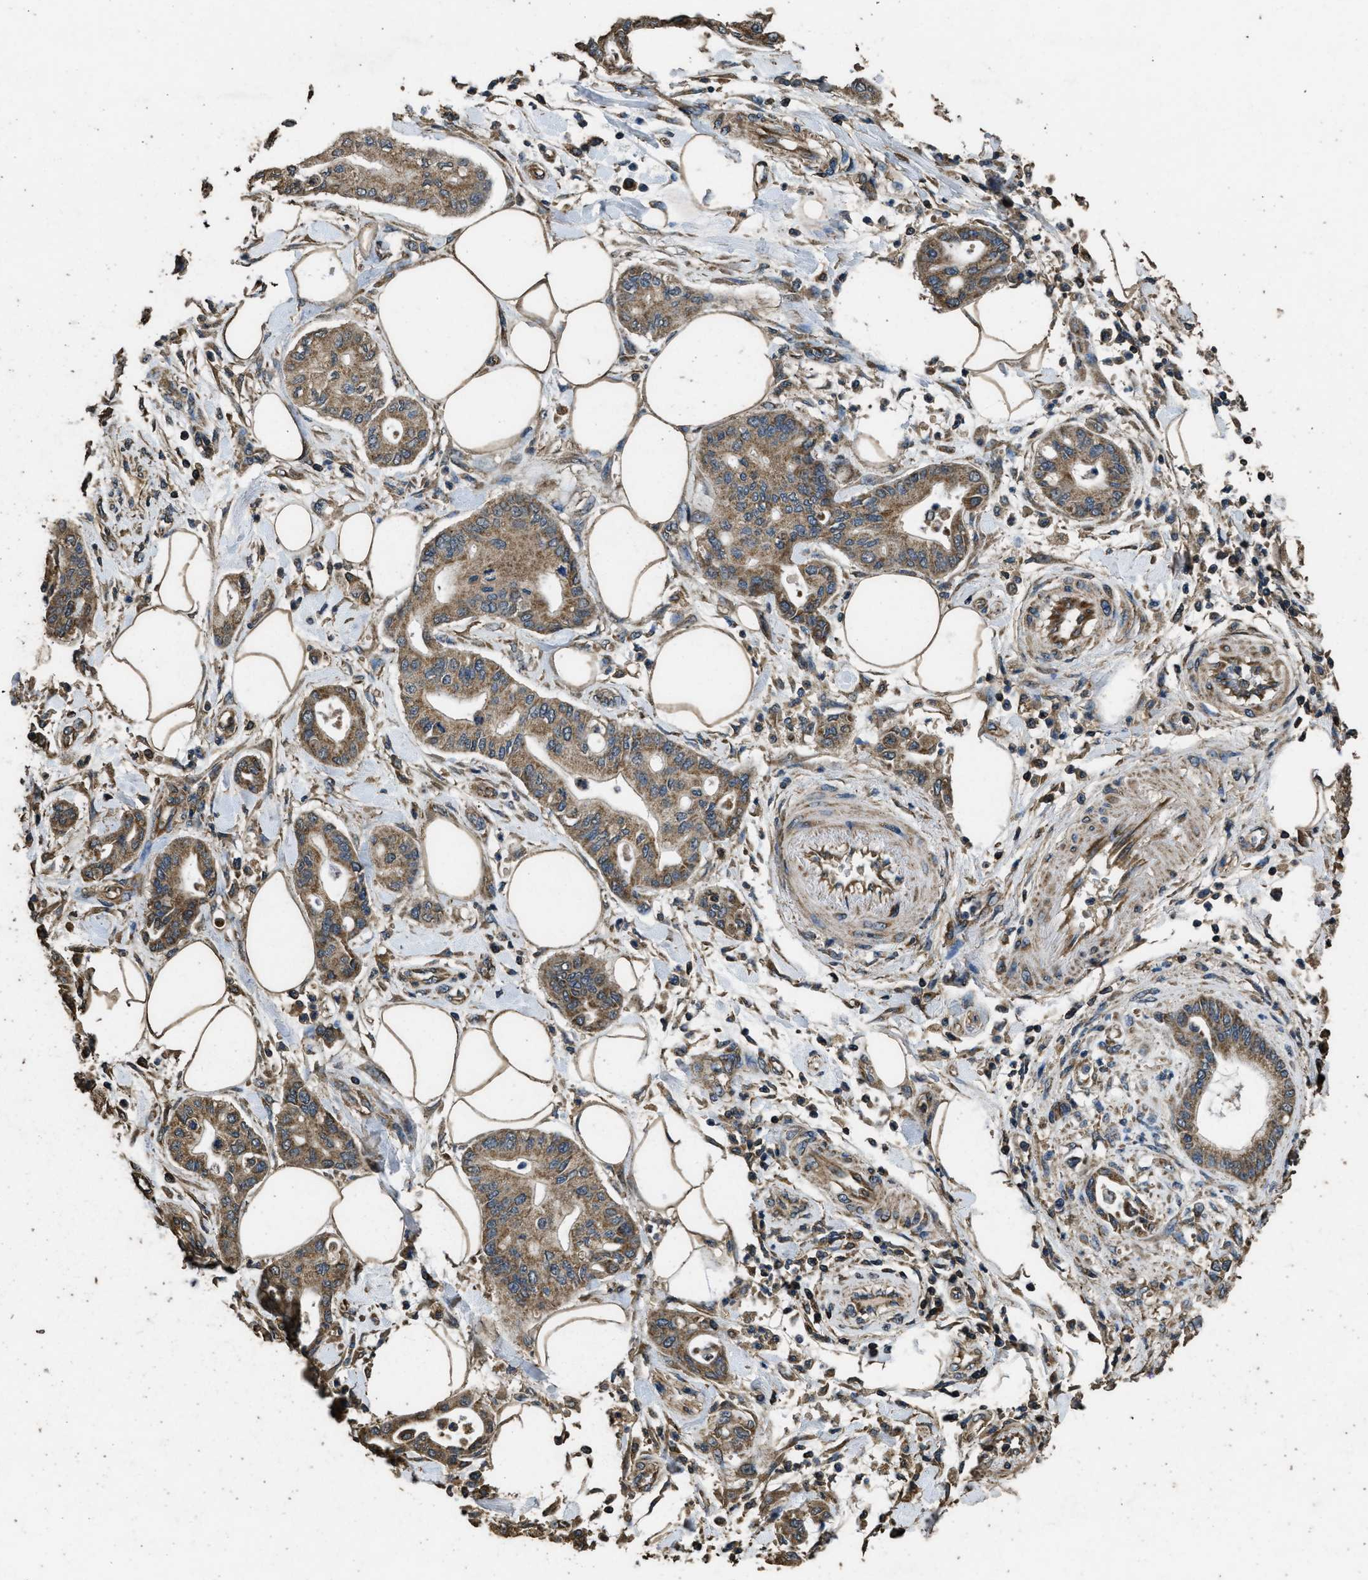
{"staining": {"intensity": "moderate", "quantity": ">75%", "location": "cytoplasmic/membranous"}, "tissue": "pancreatic cancer", "cell_type": "Tumor cells", "image_type": "cancer", "snomed": [{"axis": "morphology", "description": "Adenocarcinoma, NOS"}, {"axis": "morphology", "description": "Adenocarcinoma, metastatic, NOS"}, {"axis": "topography", "description": "Lymph node"}, {"axis": "topography", "description": "Pancreas"}, {"axis": "topography", "description": "Duodenum"}], "caption": "Immunohistochemistry (IHC) photomicrograph of pancreatic cancer stained for a protein (brown), which demonstrates medium levels of moderate cytoplasmic/membranous staining in approximately >75% of tumor cells.", "gene": "CYRIA", "patient": {"sex": "female", "age": 64}}